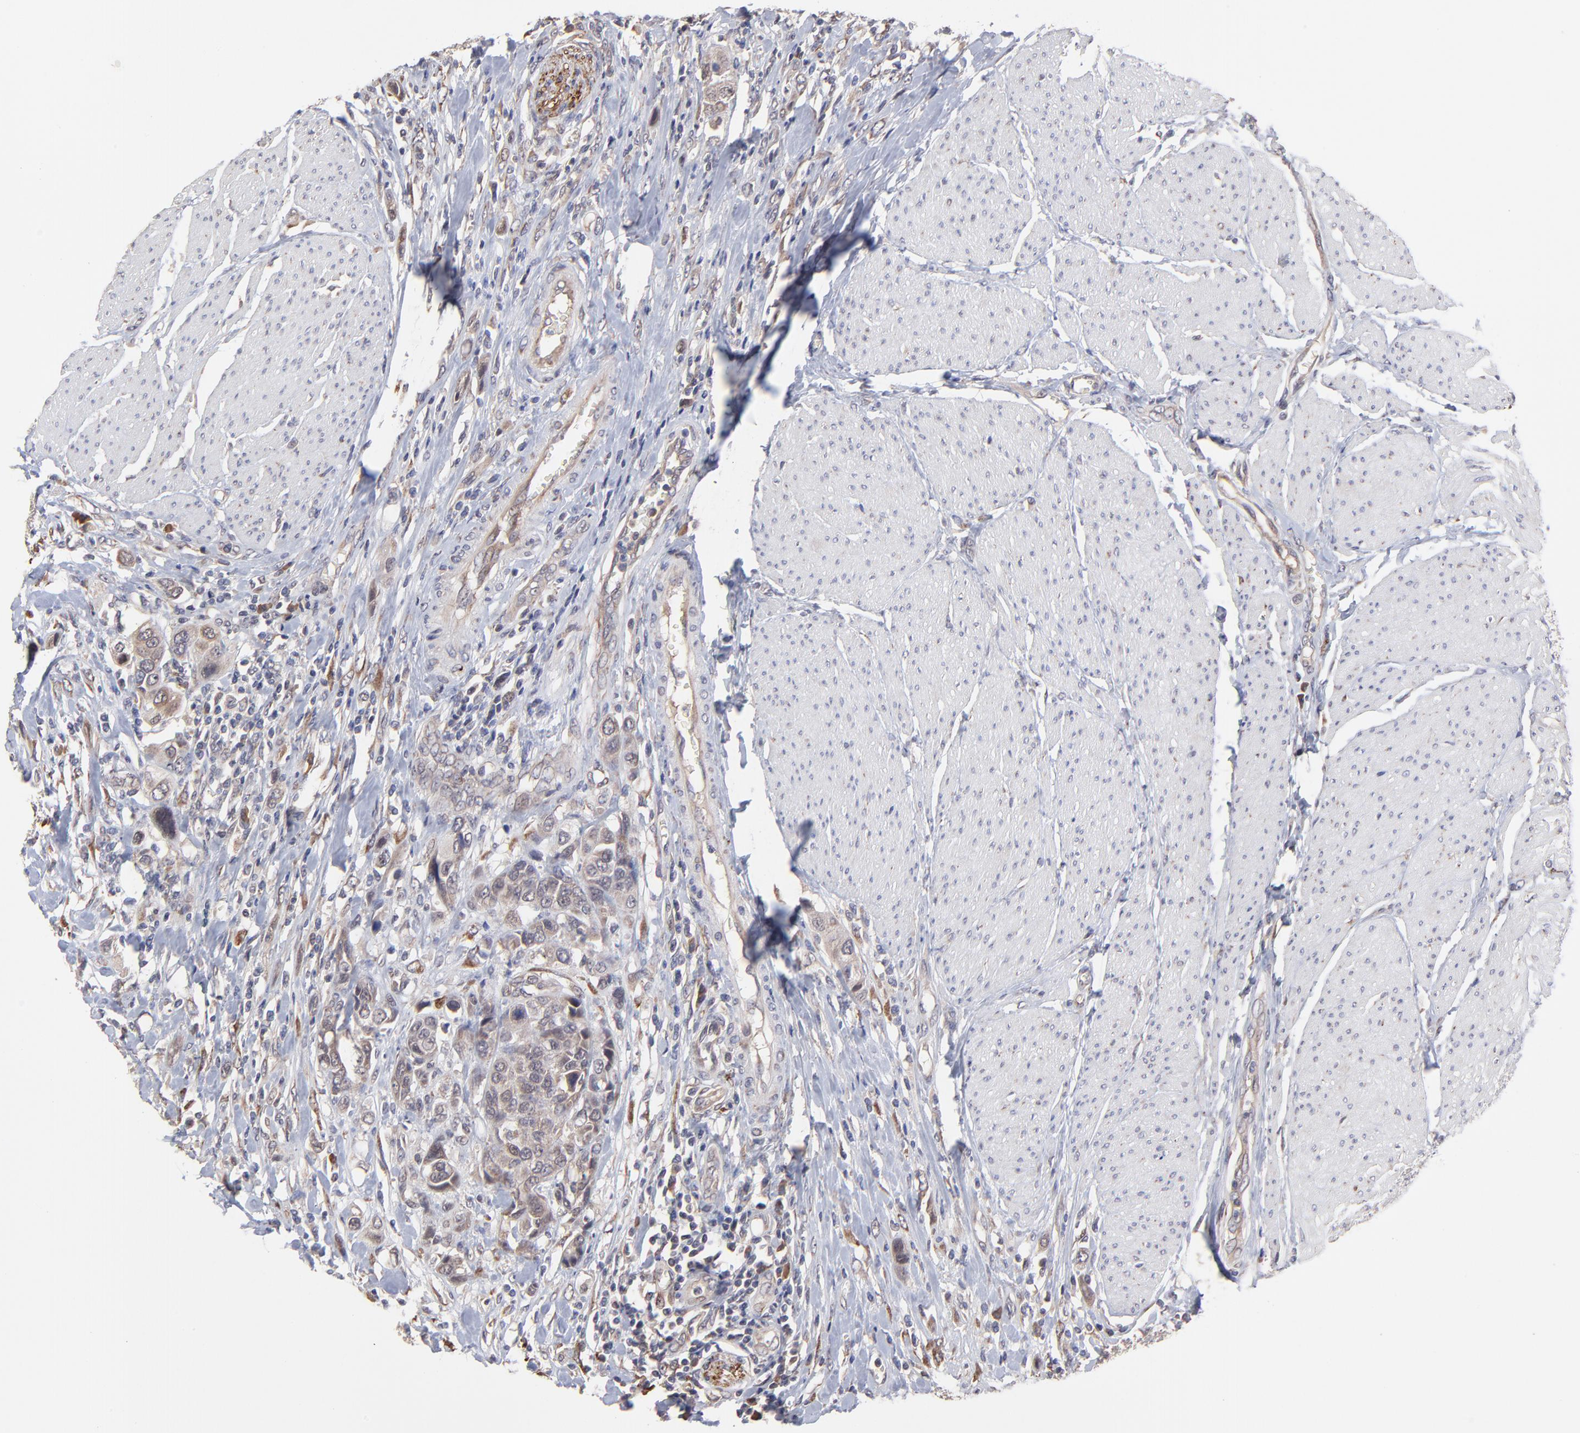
{"staining": {"intensity": "weak", "quantity": ">75%", "location": "cytoplasmic/membranous"}, "tissue": "urothelial cancer", "cell_type": "Tumor cells", "image_type": "cancer", "snomed": [{"axis": "morphology", "description": "Urothelial carcinoma, High grade"}, {"axis": "topography", "description": "Urinary bladder"}], "caption": "Immunohistochemical staining of human urothelial carcinoma (high-grade) reveals low levels of weak cytoplasmic/membranous protein positivity in approximately >75% of tumor cells. (IHC, brightfield microscopy, high magnification).", "gene": "CHL1", "patient": {"sex": "male", "age": 50}}